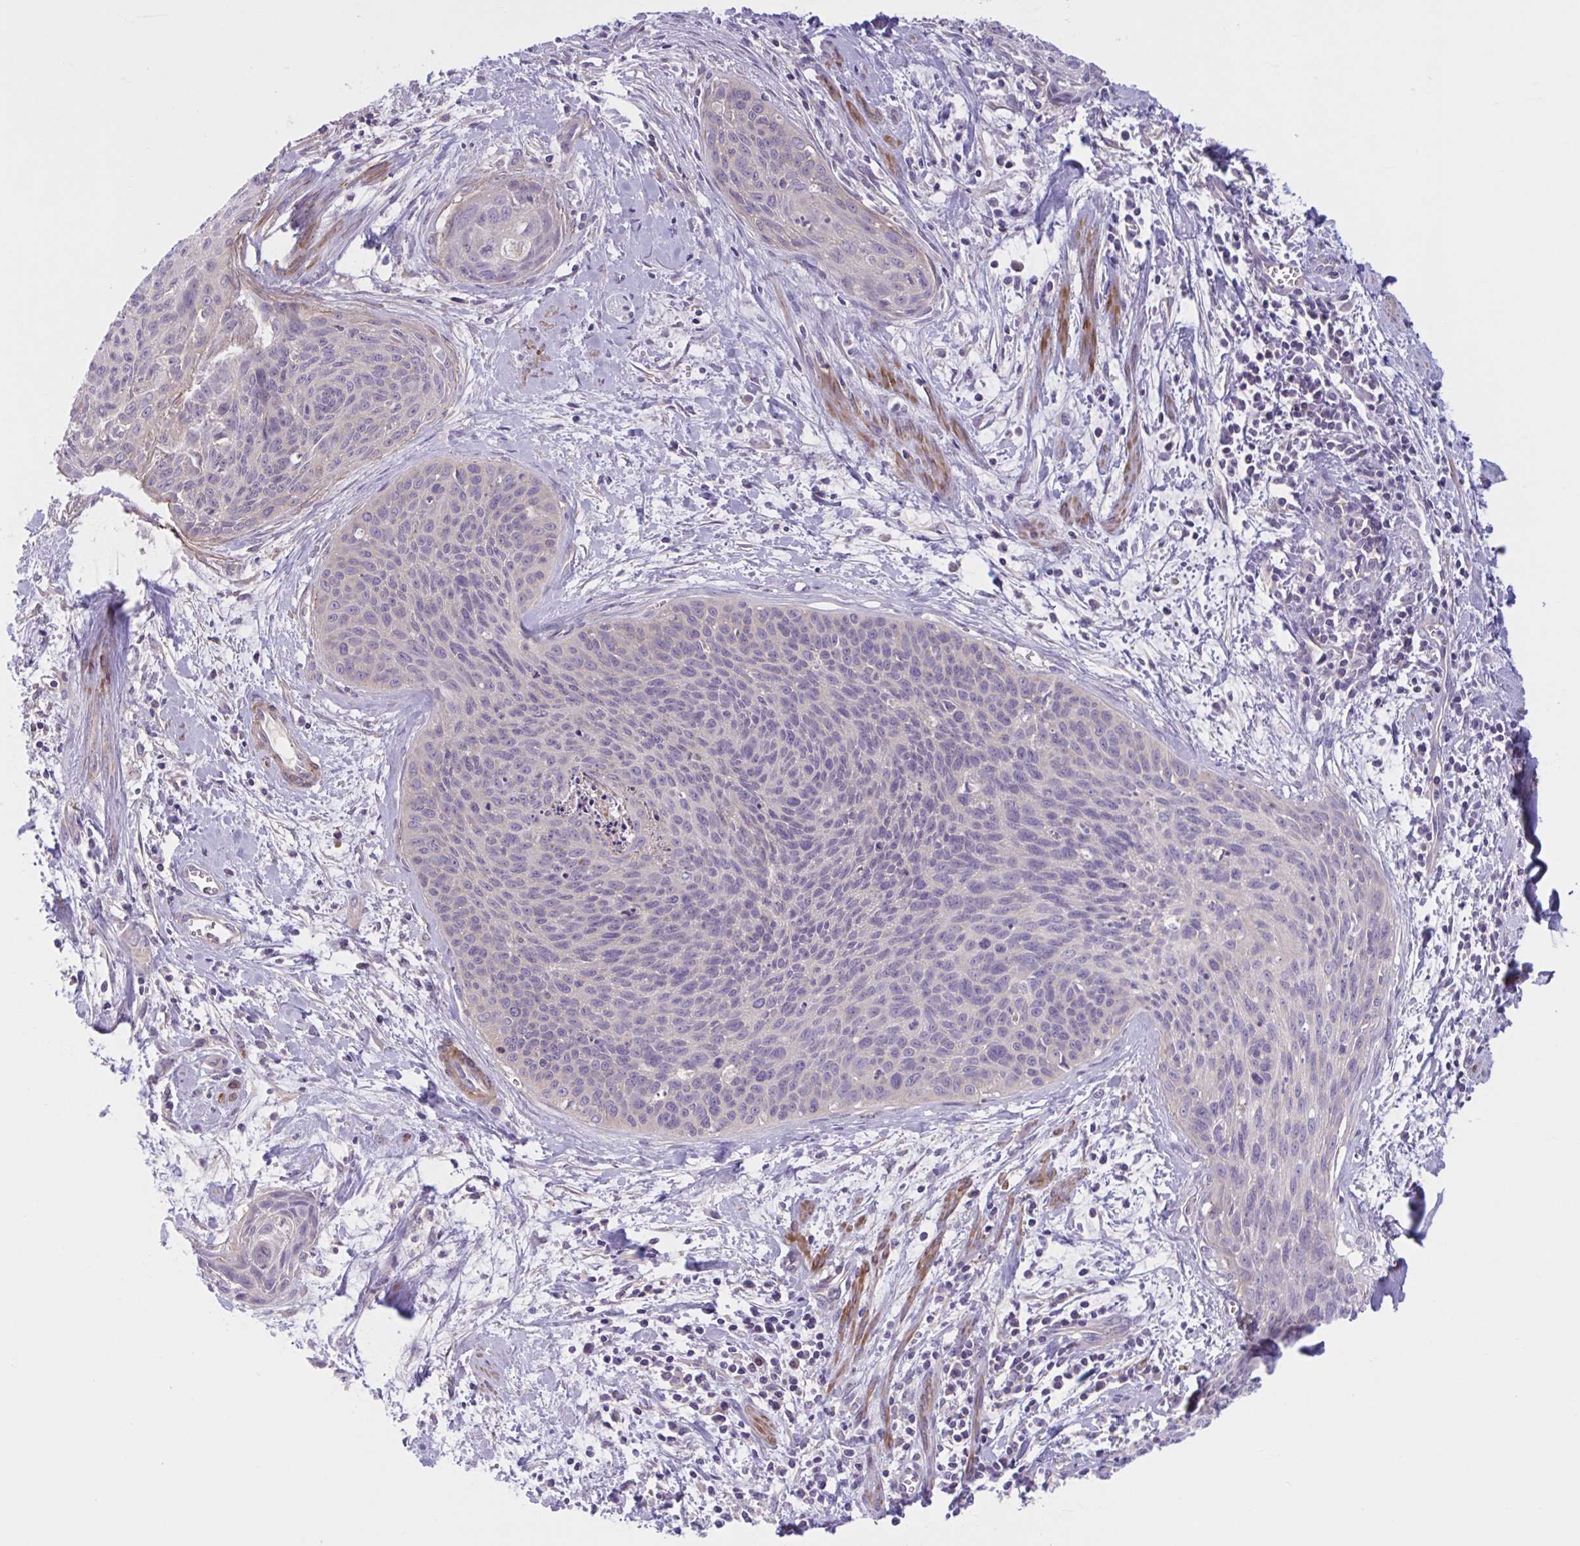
{"staining": {"intensity": "negative", "quantity": "none", "location": "none"}, "tissue": "cervical cancer", "cell_type": "Tumor cells", "image_type": "cancer", "snomed": [{"axis": "morphology", "description": "Squamous cell carcinoma, NOS"}, {"axis": "topography", "description": "Cervix"}], "caption": "Protein analysis of cervical cancer (squamous cell carcinoma) reveals no significant expression in tumor cells.", "gene": "WNT9B", "patient": {"sex": "female", "age": 55}}